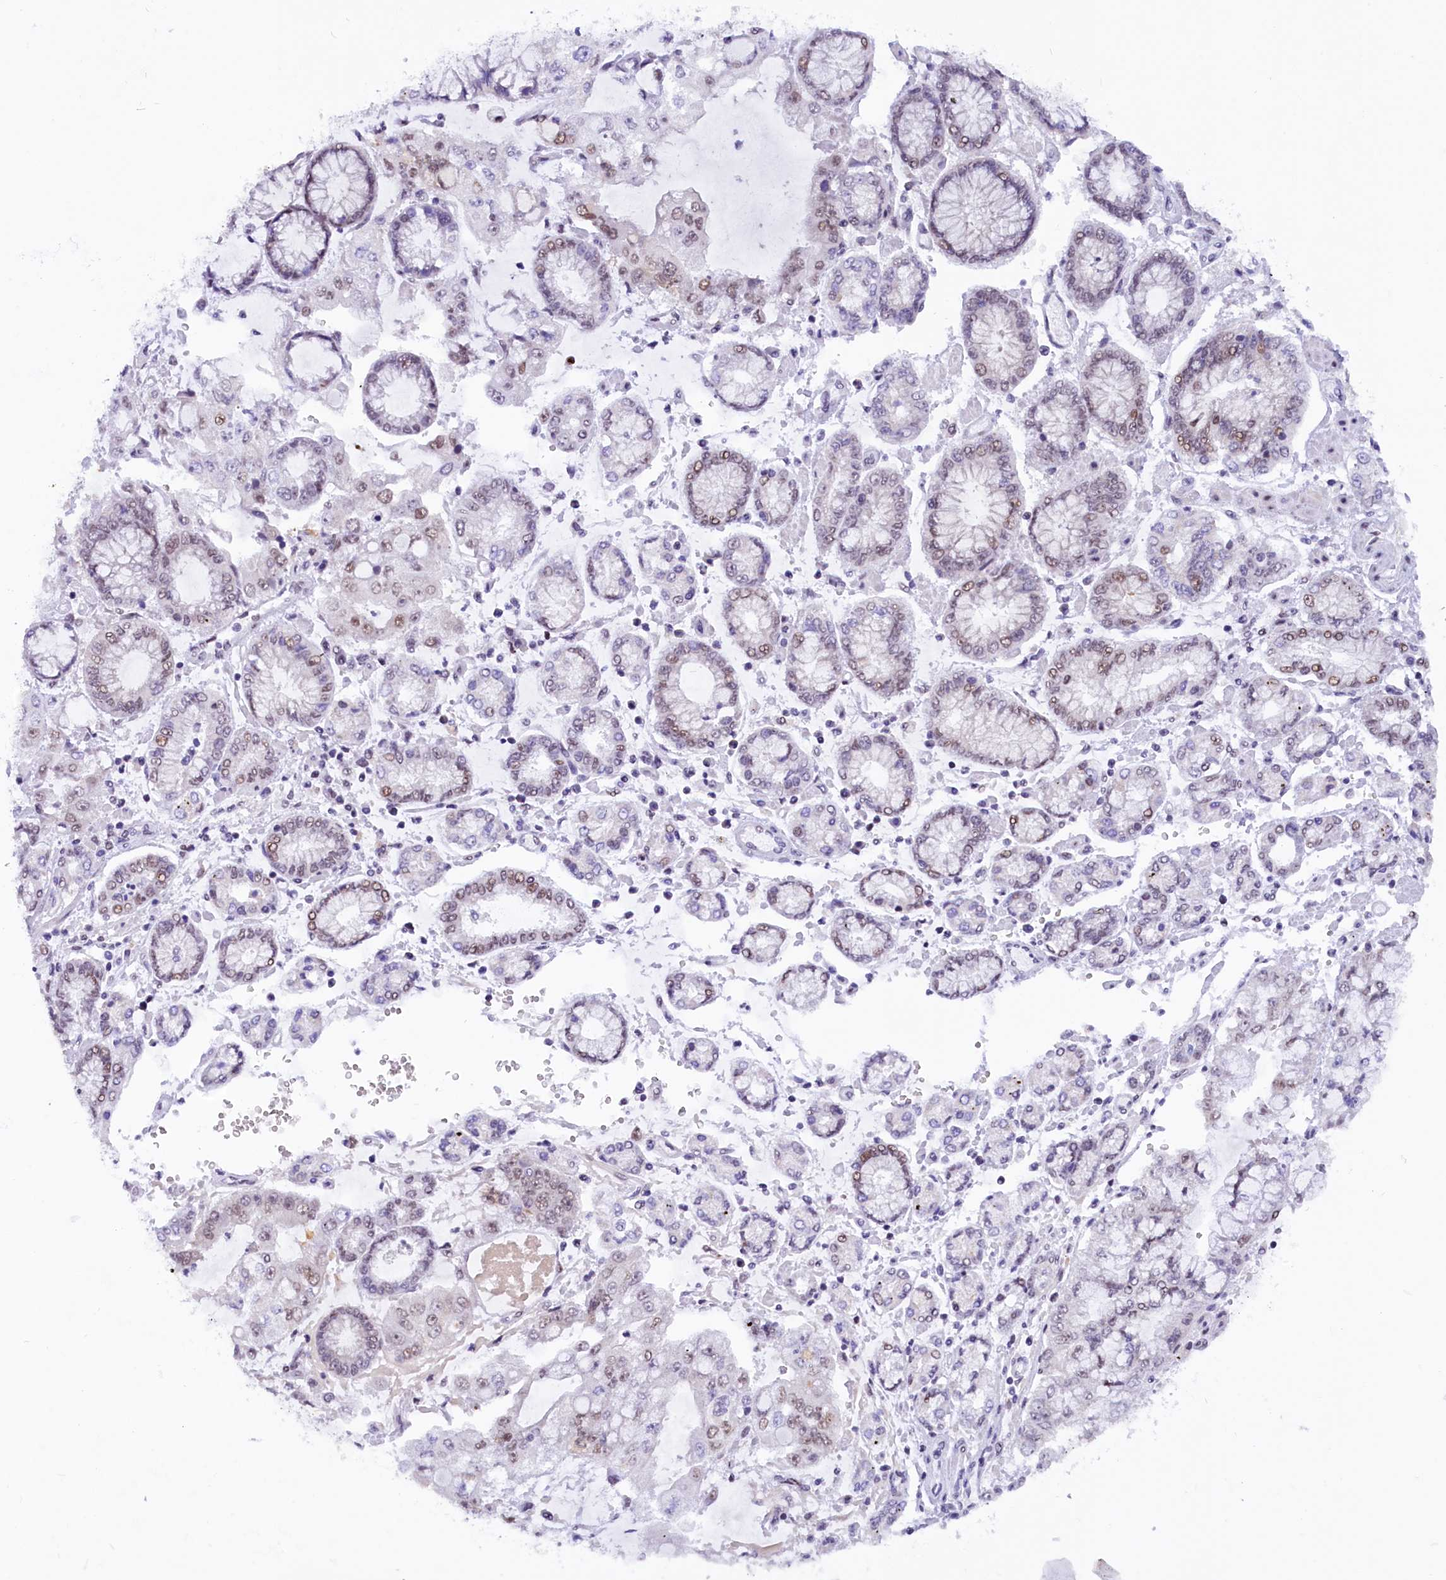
{"staining": {"intensity": "weak", "quantity": "<25%", "location": "nuclear"}, "tissue": "stomach cancer", "cell_type": "Tumor cells", "image_type": "cancer", "snomed": [{"axis": "morphology", "description": "Adenocarcinoma, NOS"}, {"axis": "topography", "description": "Stomach"}], "caption": "DAB immunohistochemical staining of human stomach cancer exhibits no significant staining in tumor cells. The staining is performed using DAB (3,3'-diaminobenzidine) brown chromogen with nuclei counter-stained in using hematoxylin.", "gene": "CDYL2", "patient": {"sex": "male", "age": 76}}